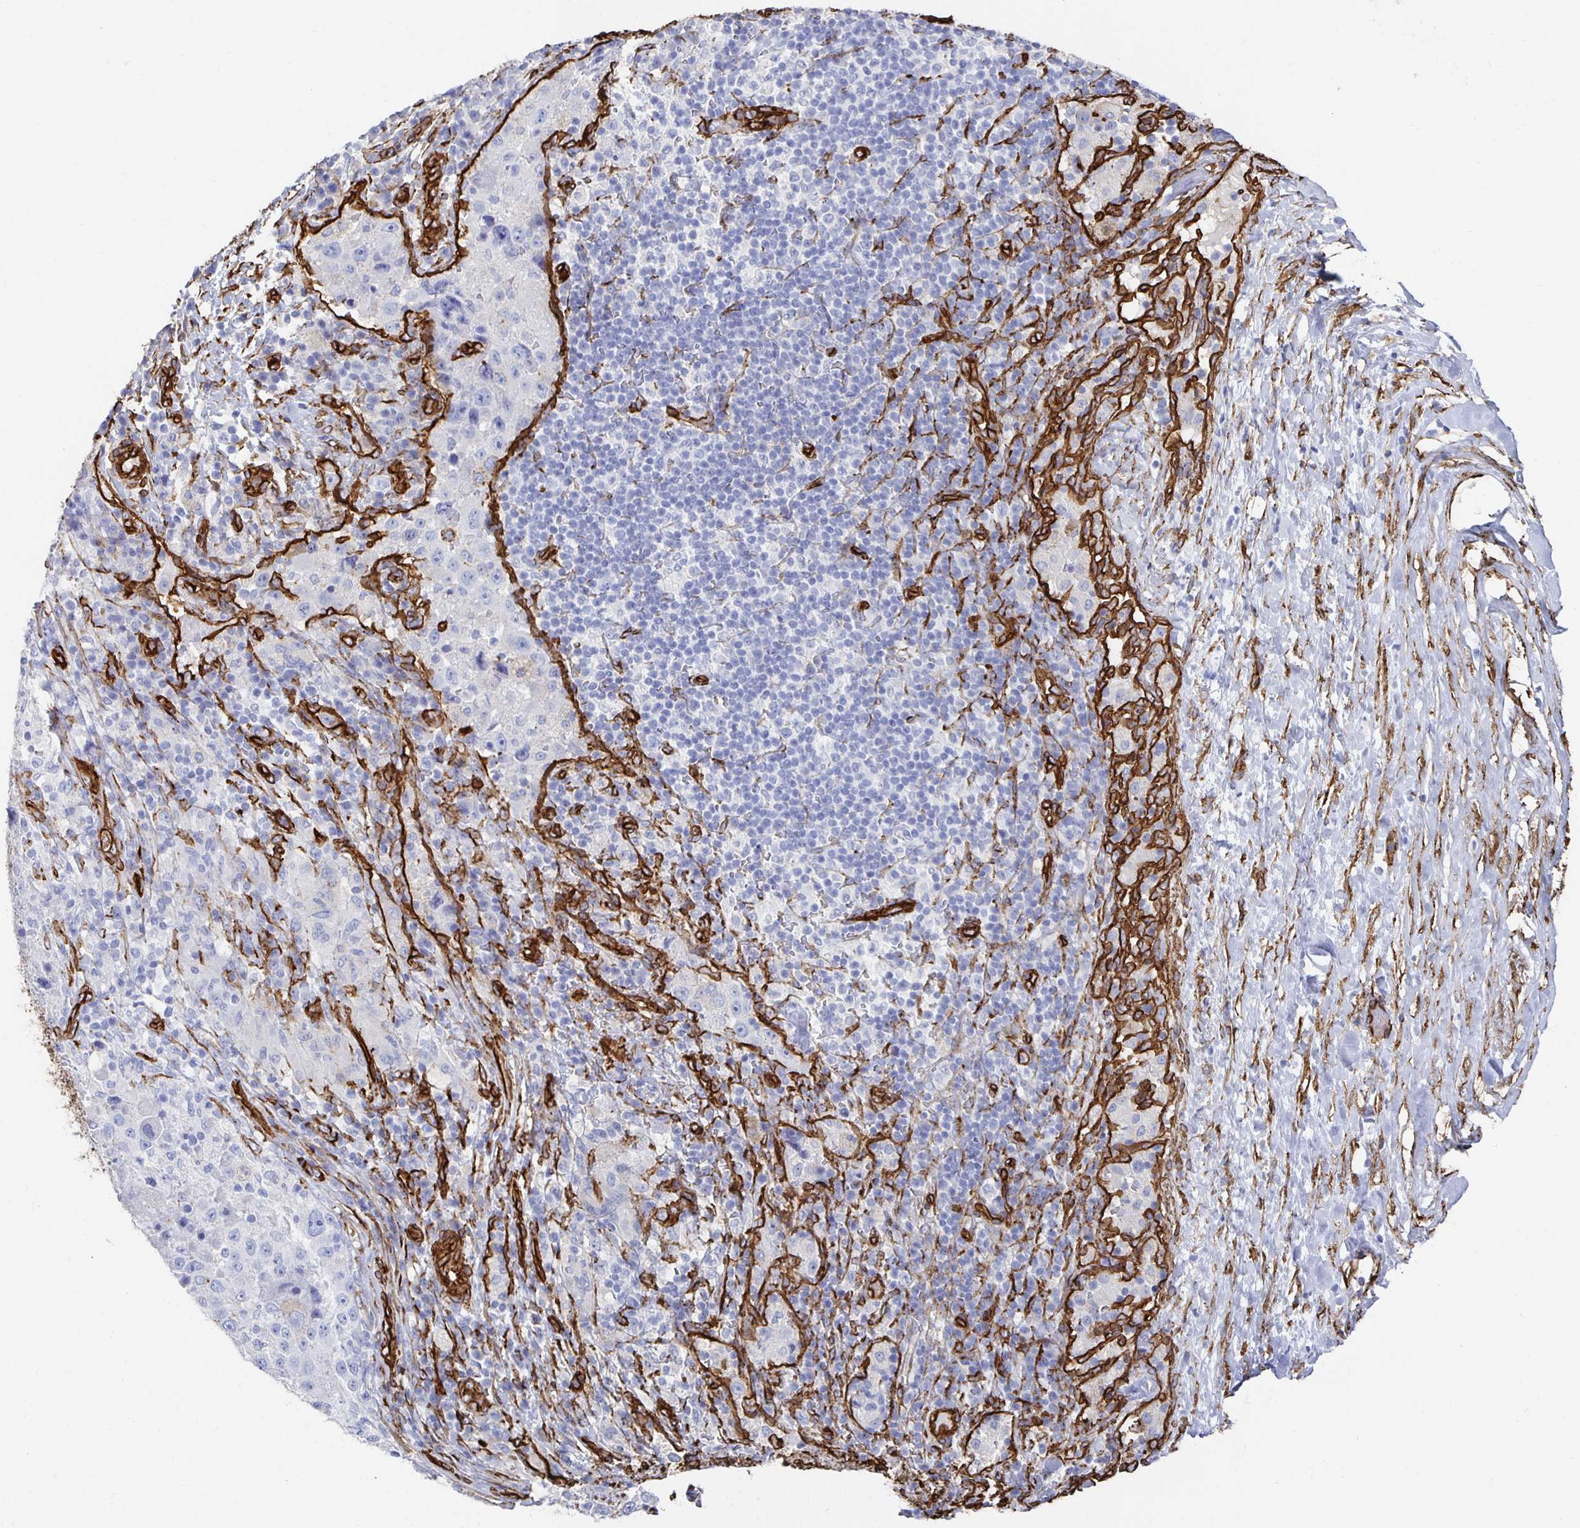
{"staining": {"intensity": "negative", "quantity": "none", "location": "none"}, "tissue": "melanoma", "cell_type": "Tumor cells", "image_type": "cancer", "snomed": [{"axis": "morphology", "description": "Malignant melanoma, Metastatic site"}, {"axis": "topography", "description": "Lymph node"}], "caption": "Human melanoma stained for a protein using immunohistochemistry (IHC) shows no expression in tumor cells.", "gene": "VIPR2", "patient": {"sex": "male", "age": 62}}